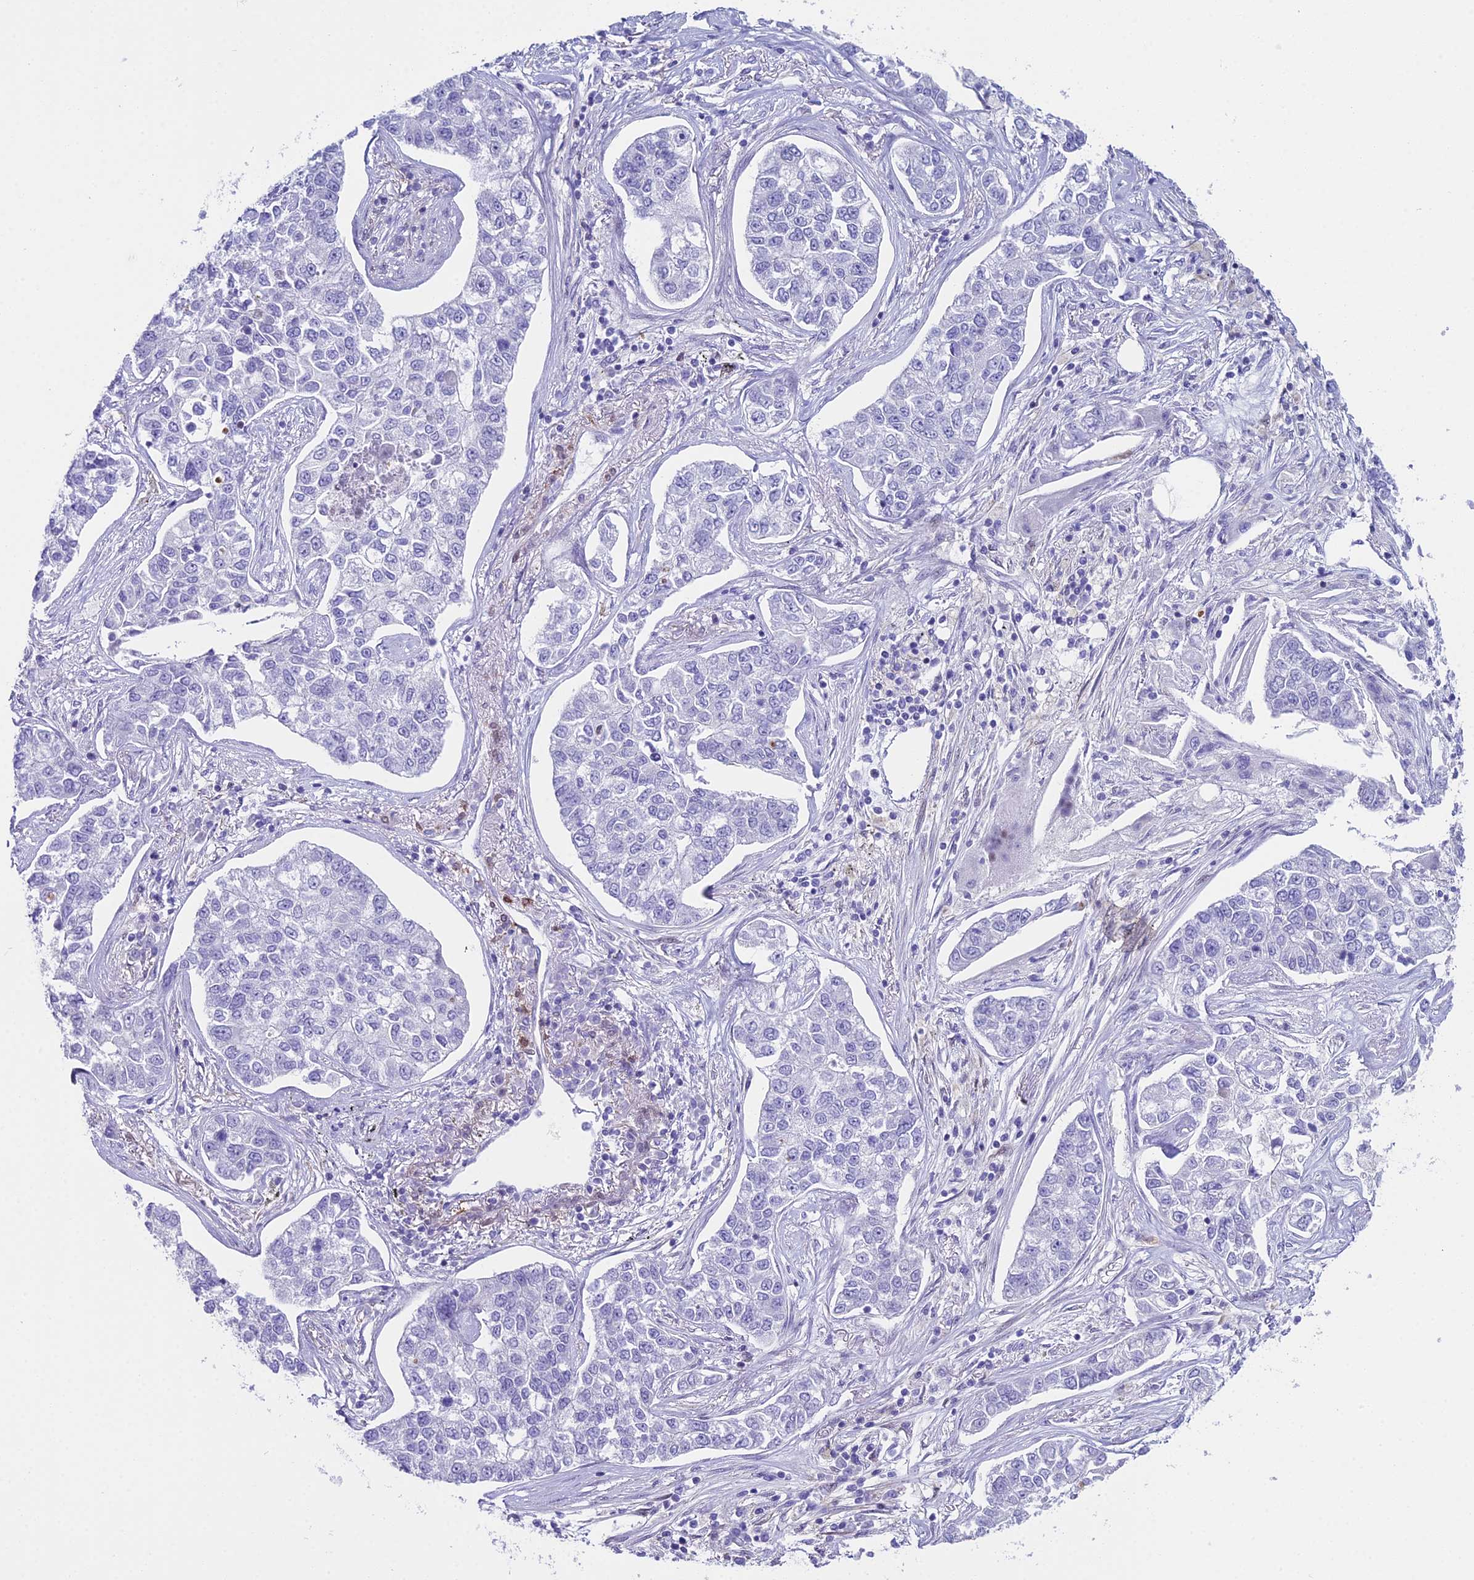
{"staining": {"intensity": "negative", "quantity": "none", "location": "none"}, "tissue": "lung cancer", "cell_type": "Tumor cells", "image_type": "cancer", "snomed": [{"axis": "morphology", "description": "Adenocarcinoma, NOS"}, {"axis": "topography", "description": "Lung"}], "caption": "An image of lung cancer stained for a protein shows no brown staining in tumor cells.", "gene": "CC2D2A", "patient": {"sex": "male", "age": 49}}